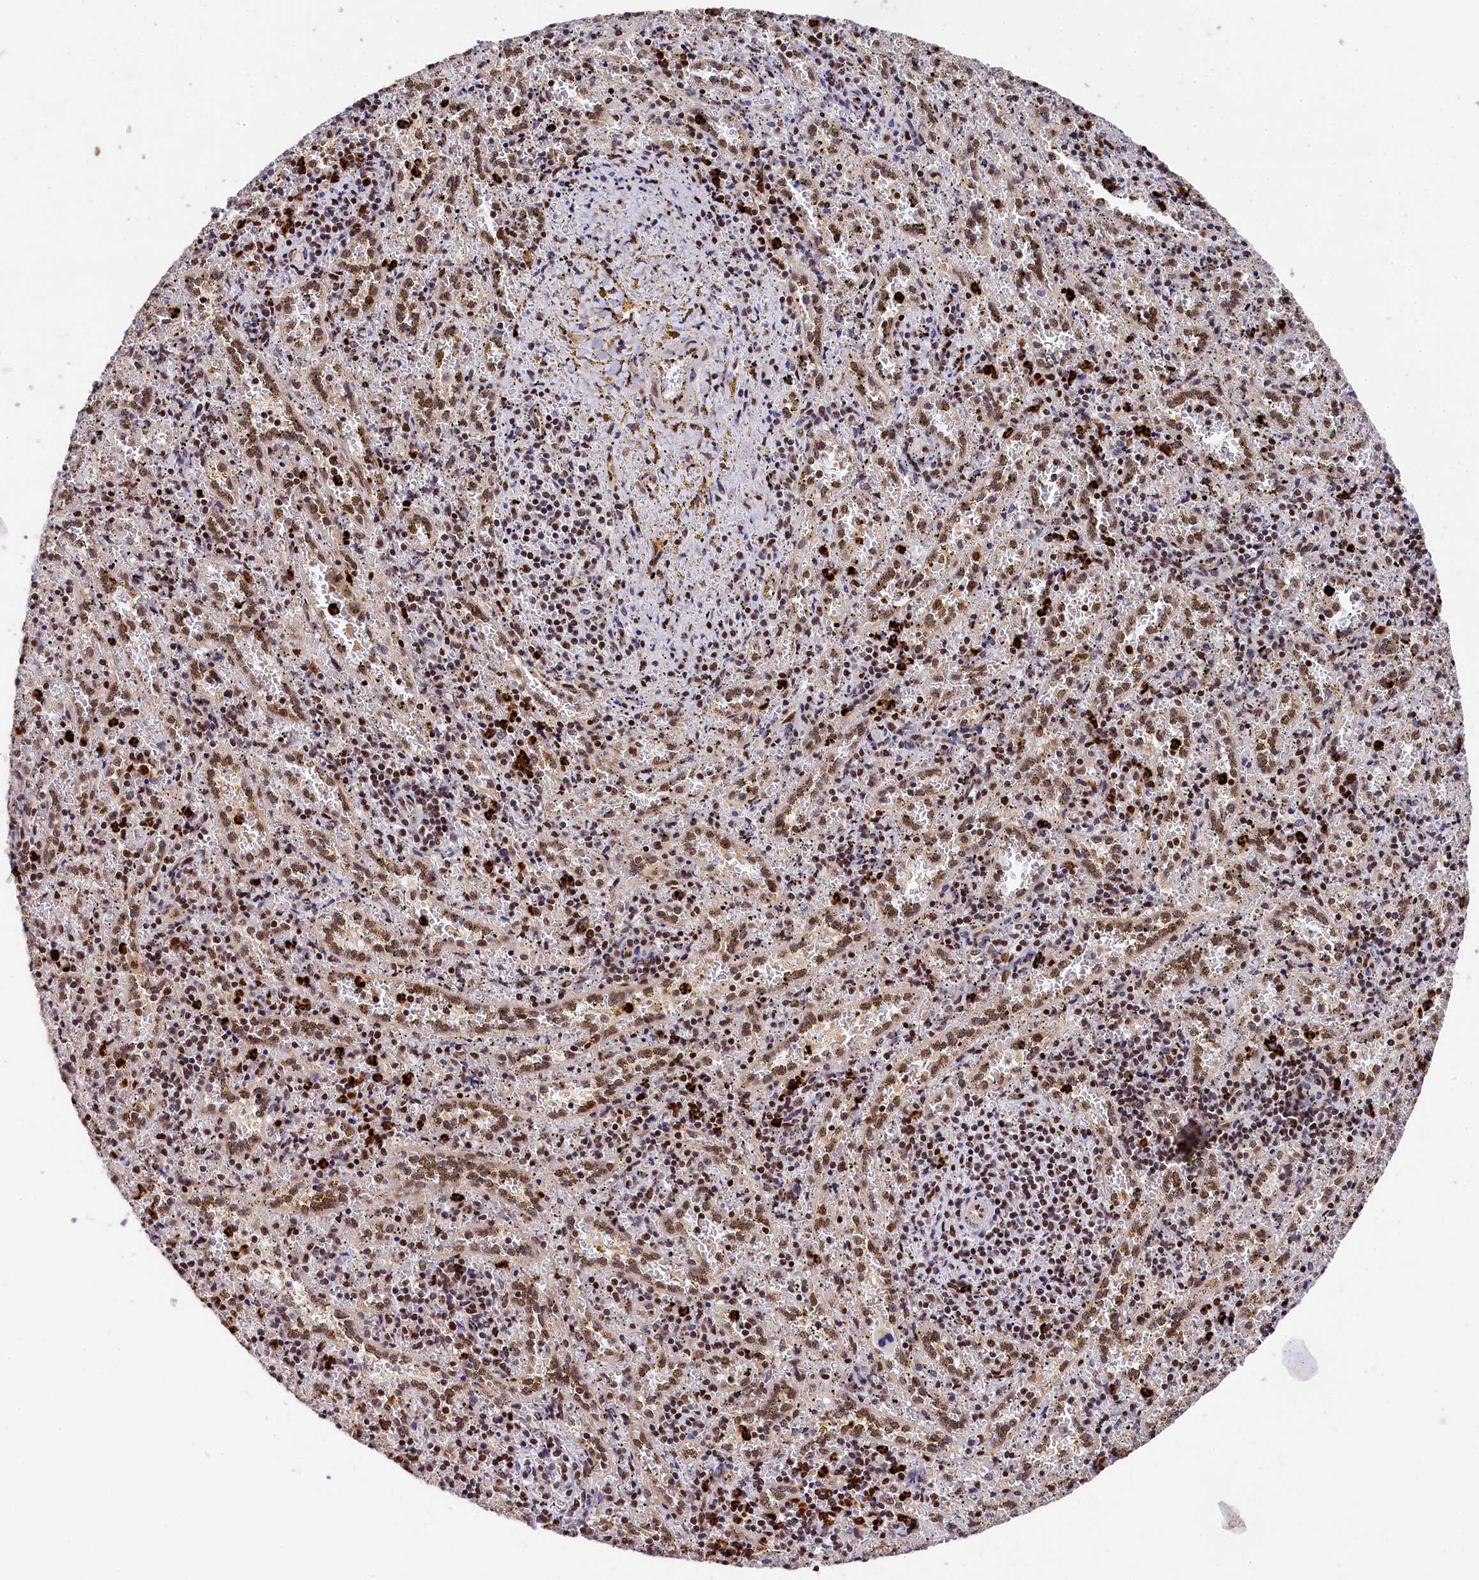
{"staining": {"intensity": "strong", "quantity": "25%-75%", "location": "nuclear"}, "tissue": "spleen", "cell_type": "Cells in red pulp", "image_type": "normal", "snomed": [{"axis": "morphology", "description": "Normal tissue, NOS"}, {"axis": "topography", "description": "Spleen"}], "caption": "IHC (DAB (3,3'-diaminobenzidine)) staining of normal spleen demonstrates strong nuclear protein positivity in about 25%-75% of cells in red pulp.", "gene": "ADIG", "patient": {"sex": "male", "age": 11}}